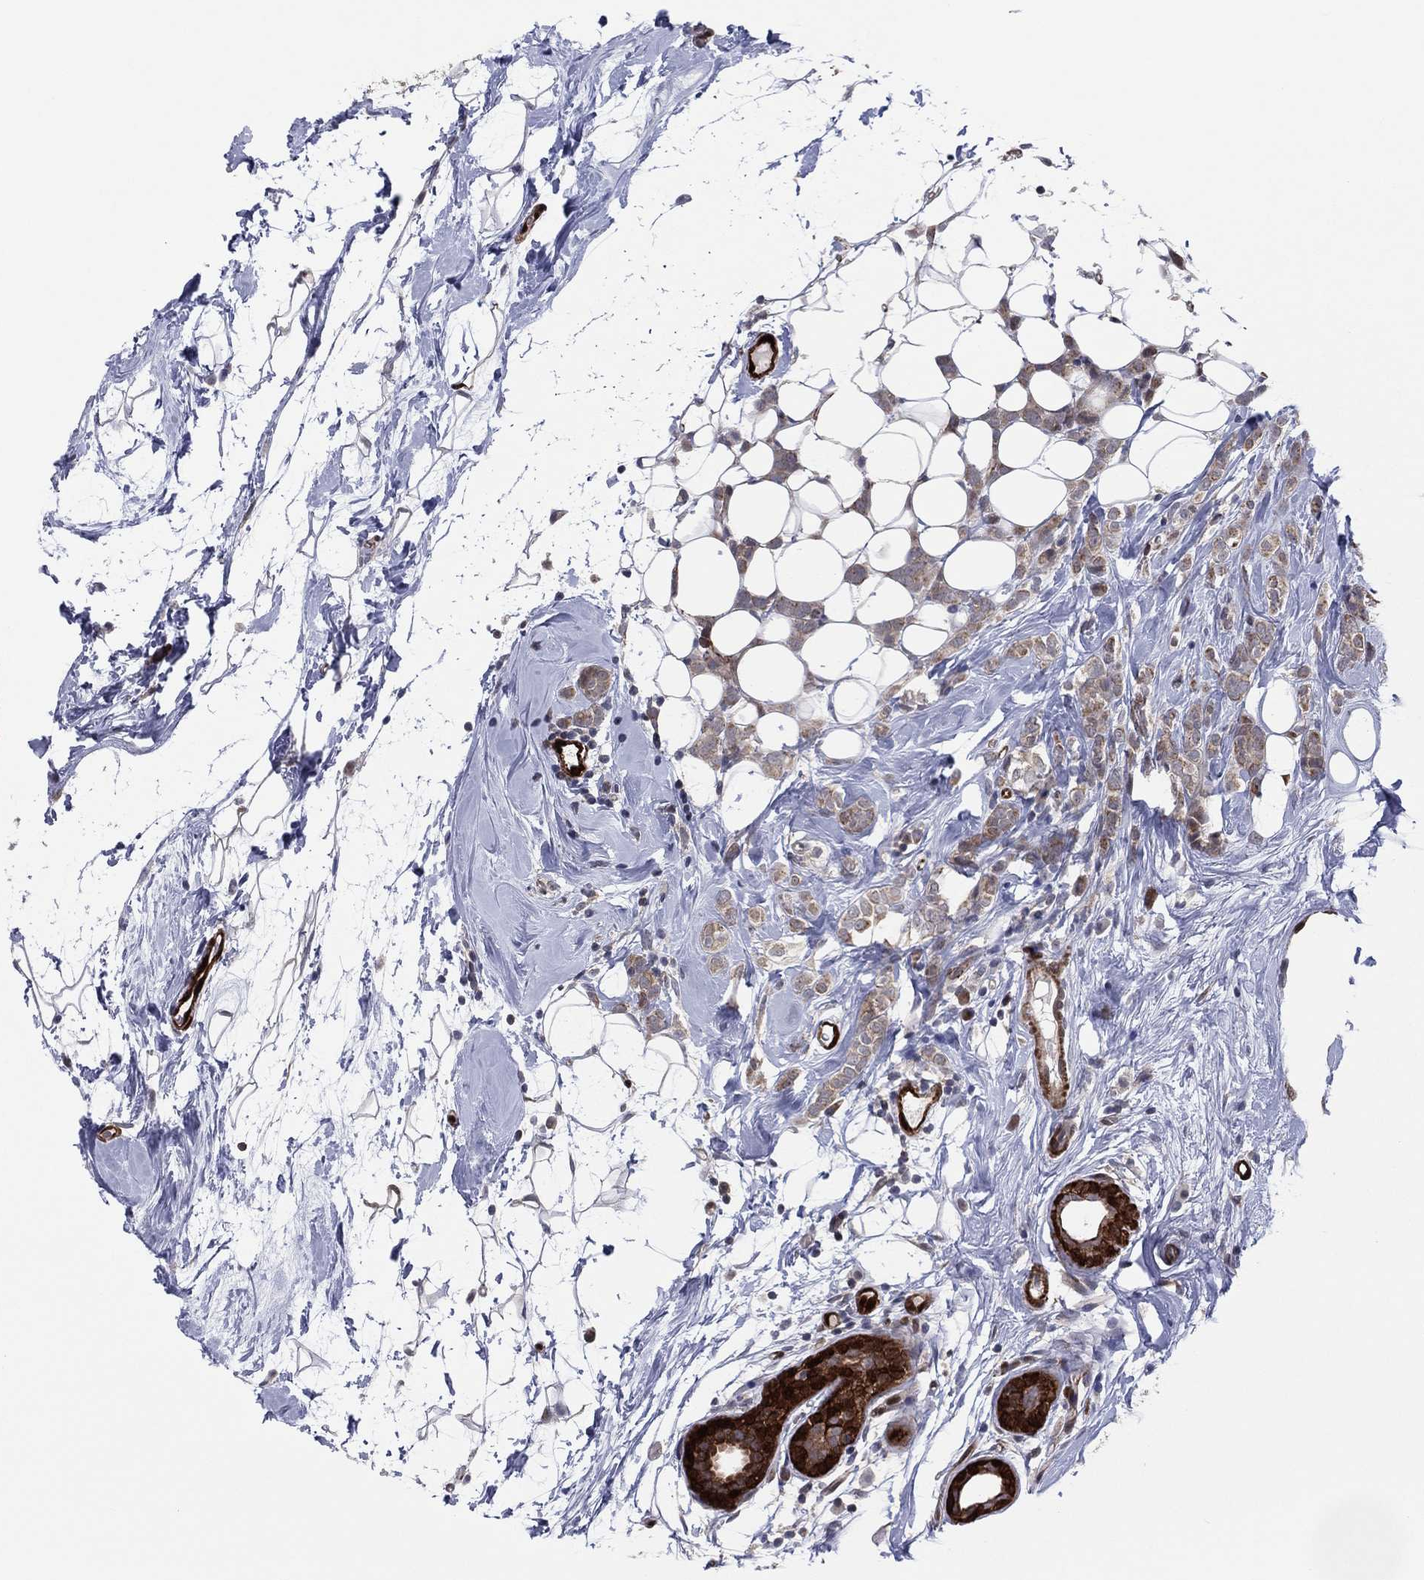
{"staining": {"intensity": "weak", "quantity": "25%-75%", "location": "cytoplasmic/membranous"}, "tissue": "breast cancer", "cell_type": "Tumor cells", "image_type": "cancer", "snomed": [{"axis": "morphology", "description": "Lobular carcinoma"}, {"axis": "topography", "description": "Breast"}], "caption": "Breast cancer (lobular carcinoma) tissue demonstrates weak cytoplasmic/membranous positivity in approximately 25%-75% of tumor cells, visualized by immunohistochemistry. (DAB IHC with brightfield microscopy, high magnification).", "gene": "SNCG", "patient": {"sex": "female", "age": 49}}